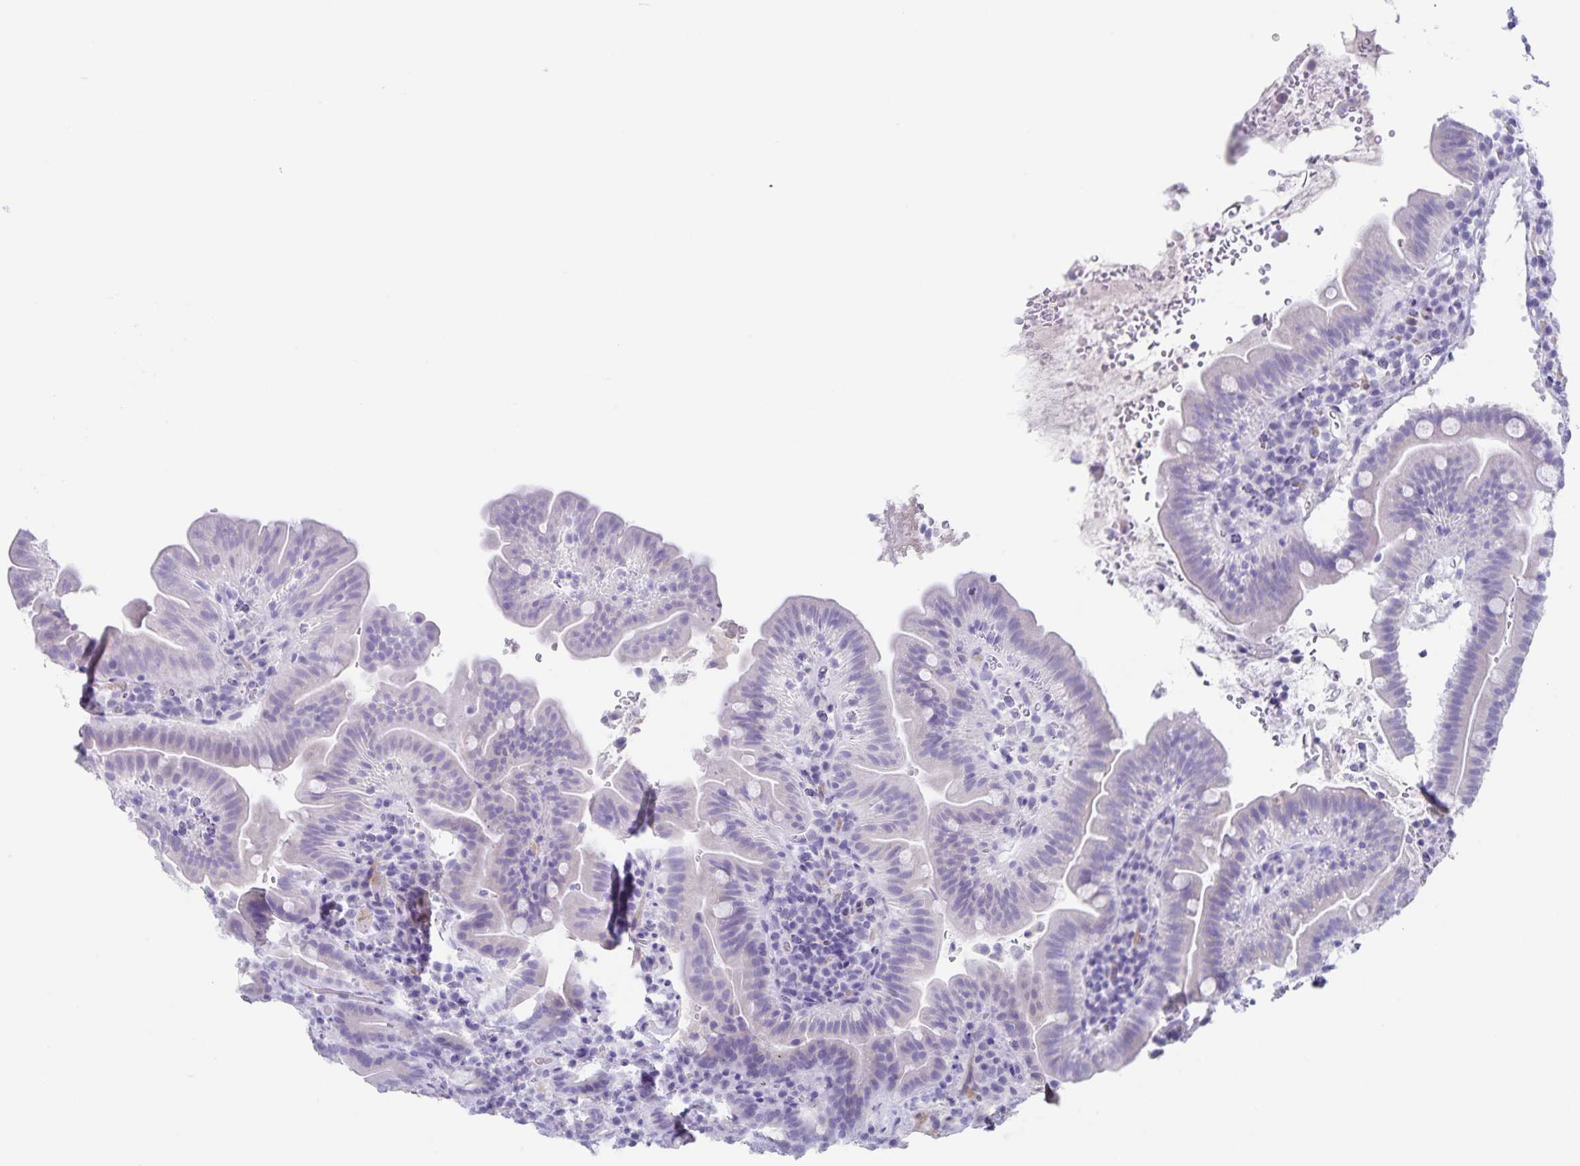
{"staining": {"intensity": "negative", "quantity": "none", "location": "none"}, "tissue": "small intestine", "cell_type": "Glandular cells", "image_type": "normal", "snomed": [{"axis": "morphology", "description": "Normal tissue, NOS"}, {"axis": "topography", "description": "Small intestine"}], "caption": "Immunohistochemical staining of normal human small intestine reveals no significant positivity in glandular cells. Brightfield microscopy of immunohistochemistry (IHC) stained with DAB (3,3'-diaminobenzidine) (brown) and hematoxylin (blue), captured at high magnification.", "gene": "C11orf42", "patient": {"sex": "male", "age": 26}}